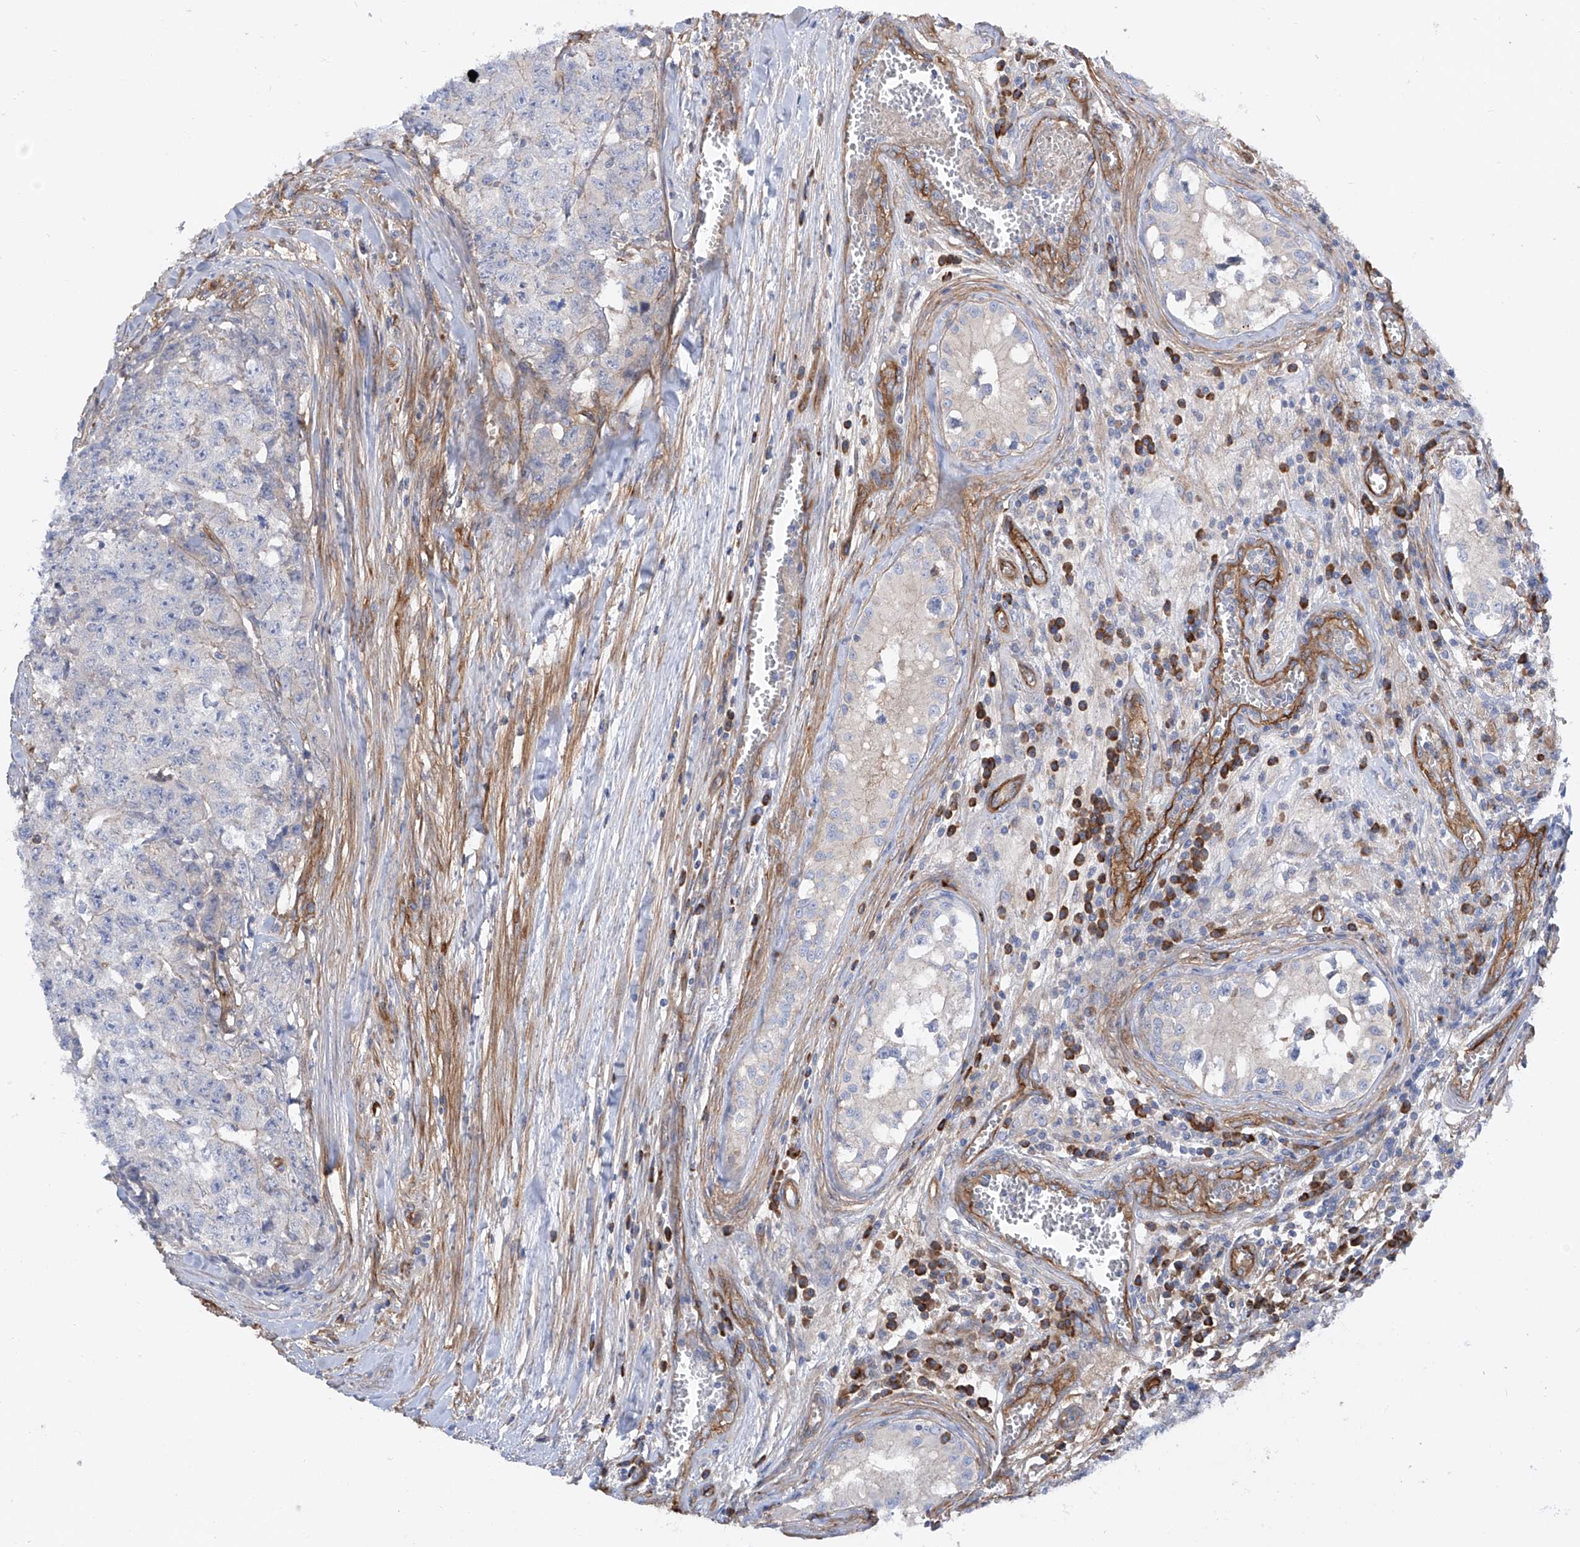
{"staining": {"intensity": "negative", "quantity": "none", "location": "none"}, "tissue": "testis cancer", "cell_type": "Tumor cells", "image_type": "cancer", "snomed": [{"axis": "morphology", "description": "Carcinoma, Embryonal, NOS"}, {"axis": "topography", "description": "Testis"}], "caption": "Protein analysis of testis cancer (embryonal carcinoma) shows no significant staining in tumor cells.", "gene": "LCA5", "patient": {"sex": "male", "age": 28}}